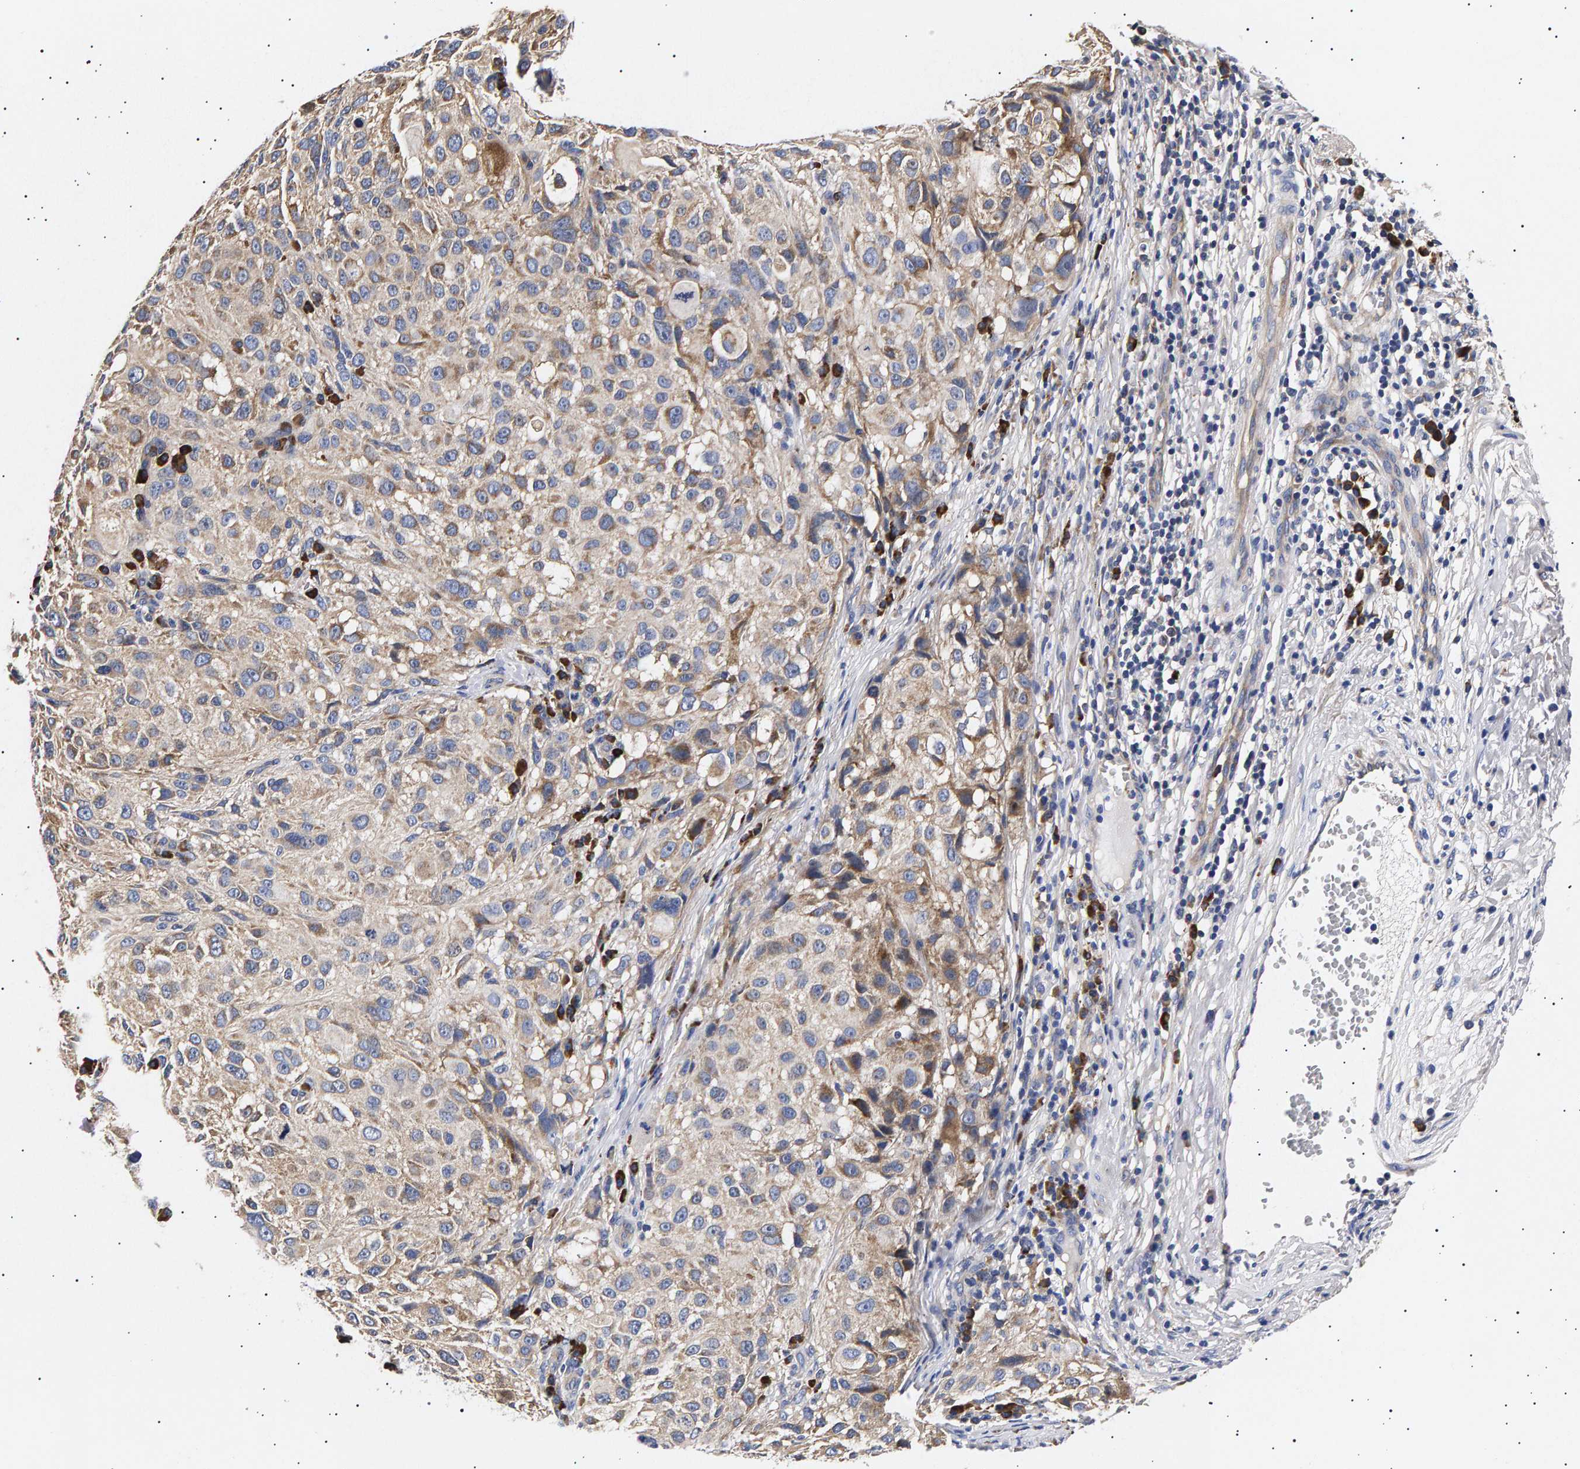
{"staining": {"intensity": "weak", "quantity": "<25%", "location": "cytoplasmic/membranous"}, "tissue": "melanoma", "cell_type": "Tumor cells", "image_type": "cancer", "snomed": [{"axis": "morphology", "description": "Necrosis, NOS"}, {"axis": "morphology", "description": "Malignant melanoma, NOS"}, {"axis": "topography", "description": "Skin"}], "caption": "Immunohistochemistry (IHC) image of human malignant melanoma stained for a protein (brown), which reveals no positivity in tumor cells. (Brightfield microscopy of DAB IHC at high magnification).", "gene": "ANKRD40", "patient": {"sex": "female", "age": 87}}